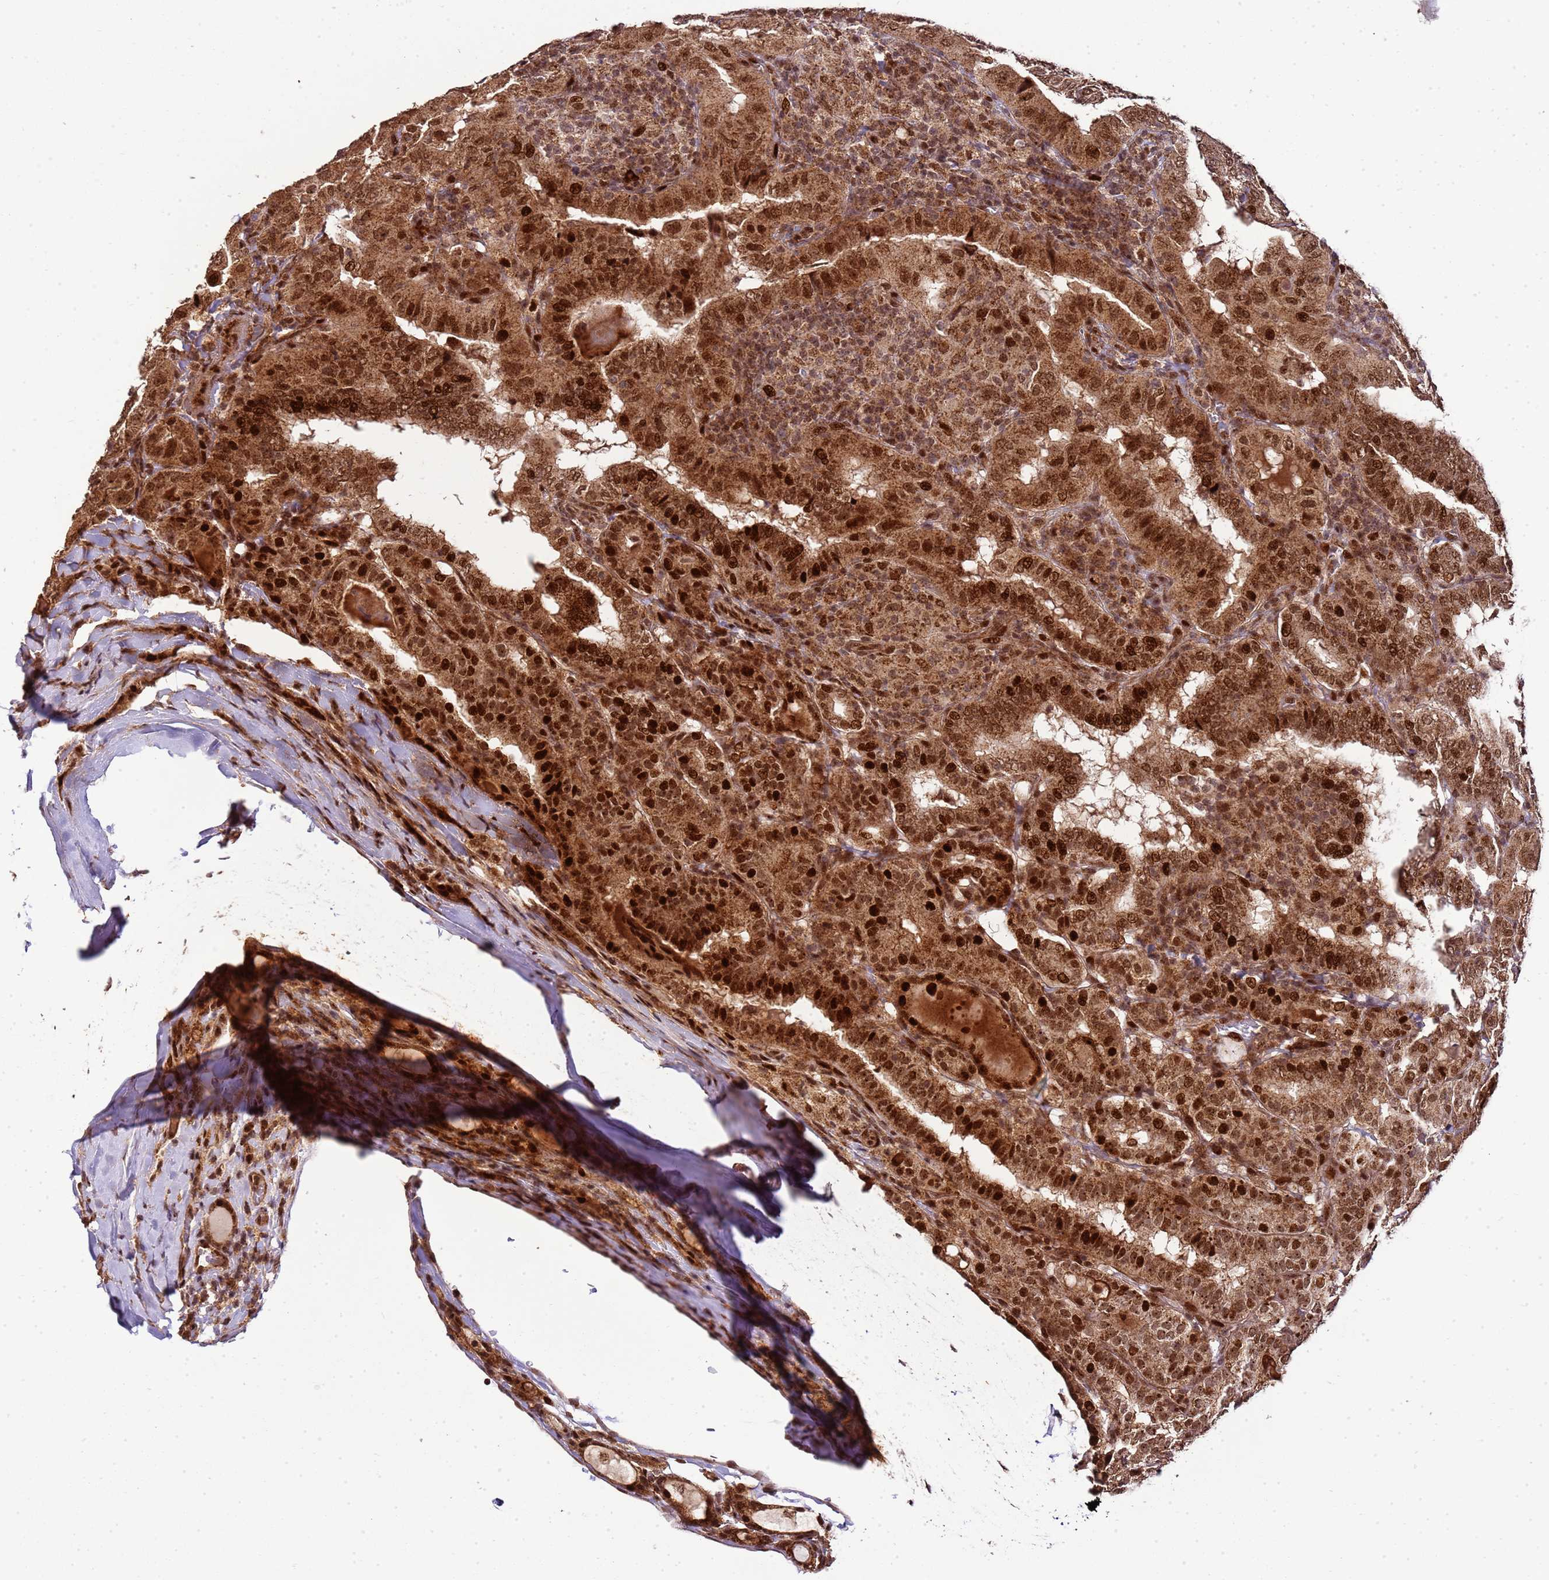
{"staining": {"intensity": "strong", "quantity": ">75%", "location": "cytoplasmic/membranous,nuclear"}, "tissue": "thyroid cancer", "cell_type": "Tumor cells", "image_type": "cancer", "snomed": [{"axis": "morphology", "description": "Papillary adenocarcinoma, NOS"}, {"axis": "topography", "description": "Thyroid gland"}], "caption": "Thyroid cancer tissue exhibits strong cytoplasmic/membranous and nuclear staining in approximately >75% of tumor cells", "gene": "PEX14", "patient": {"sex": "female", "age": 72}}